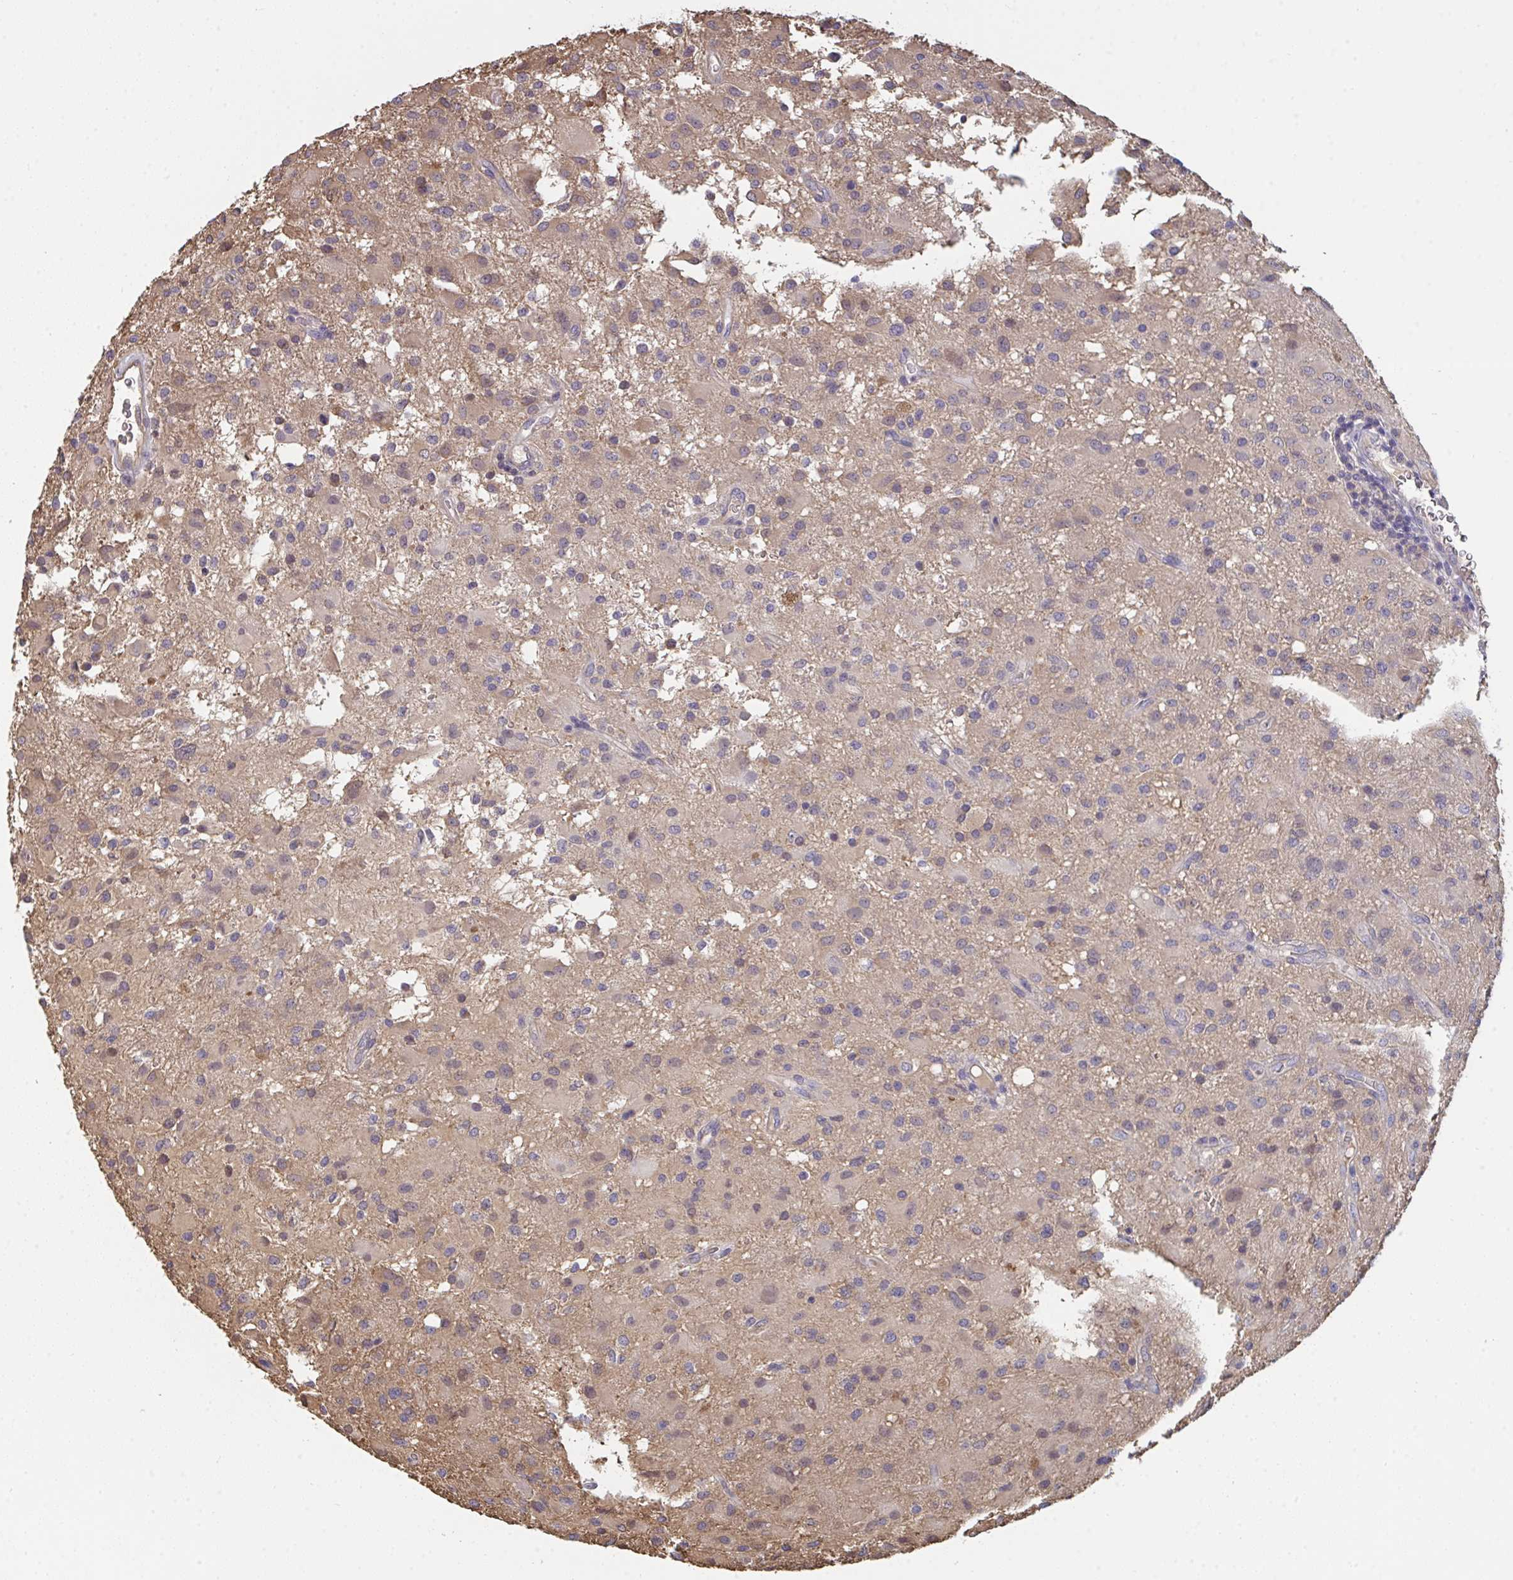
{"staining": {"intensity": "moderate", "quantity": "<25%", "location": "cytoplasmic/membranous,nuclear"}, "tissue": "glioma", "cell_type": "Tumor cells", "image_type": "cancer", "snomed": [{"axis": "morphology", "description": "Glioma, malignant, High grade"}, {"axis": "topography", "description": "Brain"}], "caption": "Immunohistochemical staining of malignant glioma (high-grade) exhibits low levels of moderate cytoplasmic/membranous and nuclear protein expression in approximately <25% of tumor cells.", "gene": "TTC9C", "patient": {"sex": "male", "age": 53}}